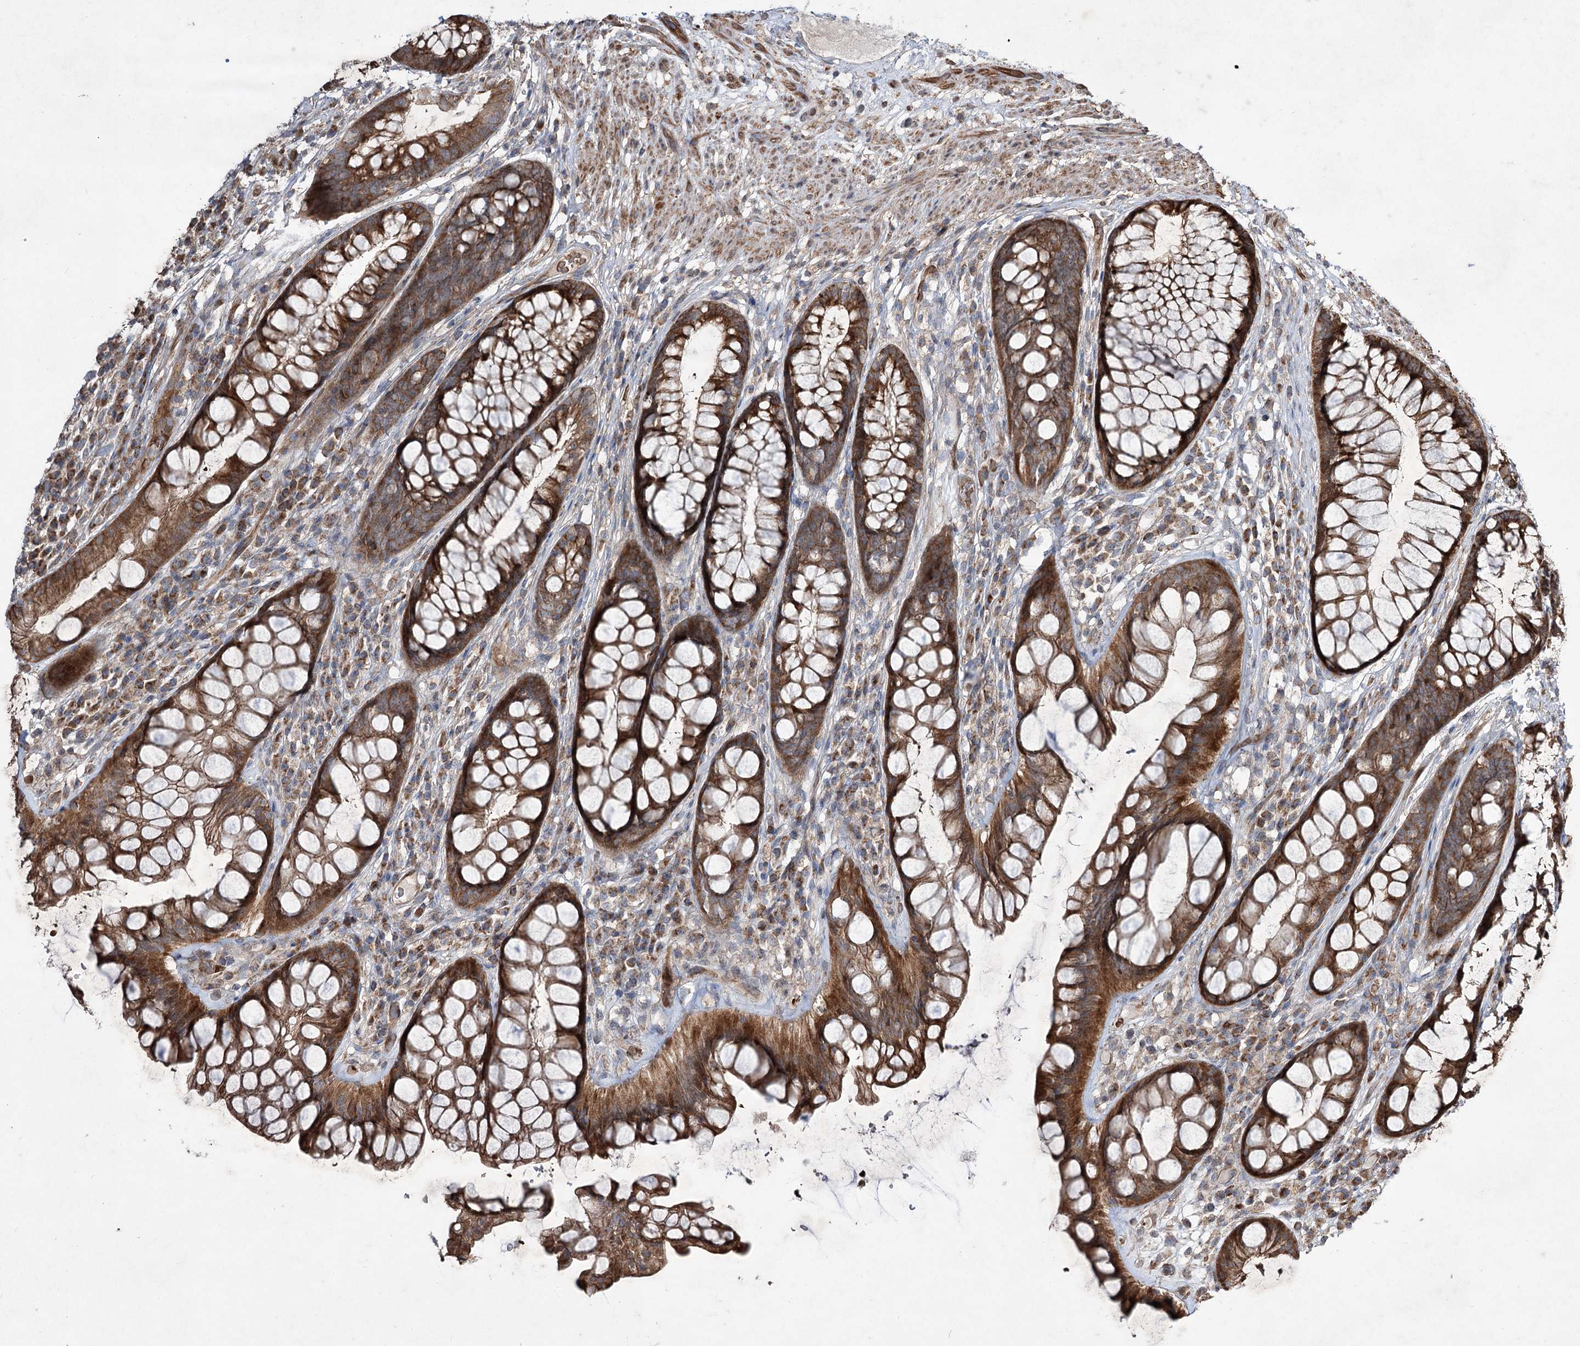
{"staining": {"intensity": "strong", "quantity": ">75%", "location": "cytoplasmic/membranous"}, "tissue": "rectum", "cell_type": "Glandular cells", "image_type": "normal", "snomed": [{"axis": "morphology", "description": "Normal tissue, NOS"}, {"axis": "topography", "description": "Rectum"}], "caption": "Protein analysis of benign rectum demonstrates strong cytoplasmic/membranous staining in approximately >75% of glandular cells. The protein is shown in brown color, while the nuclei are stained blue.", "gene": "SERINC5", "patient": {"sex": "male", "age": 74}}